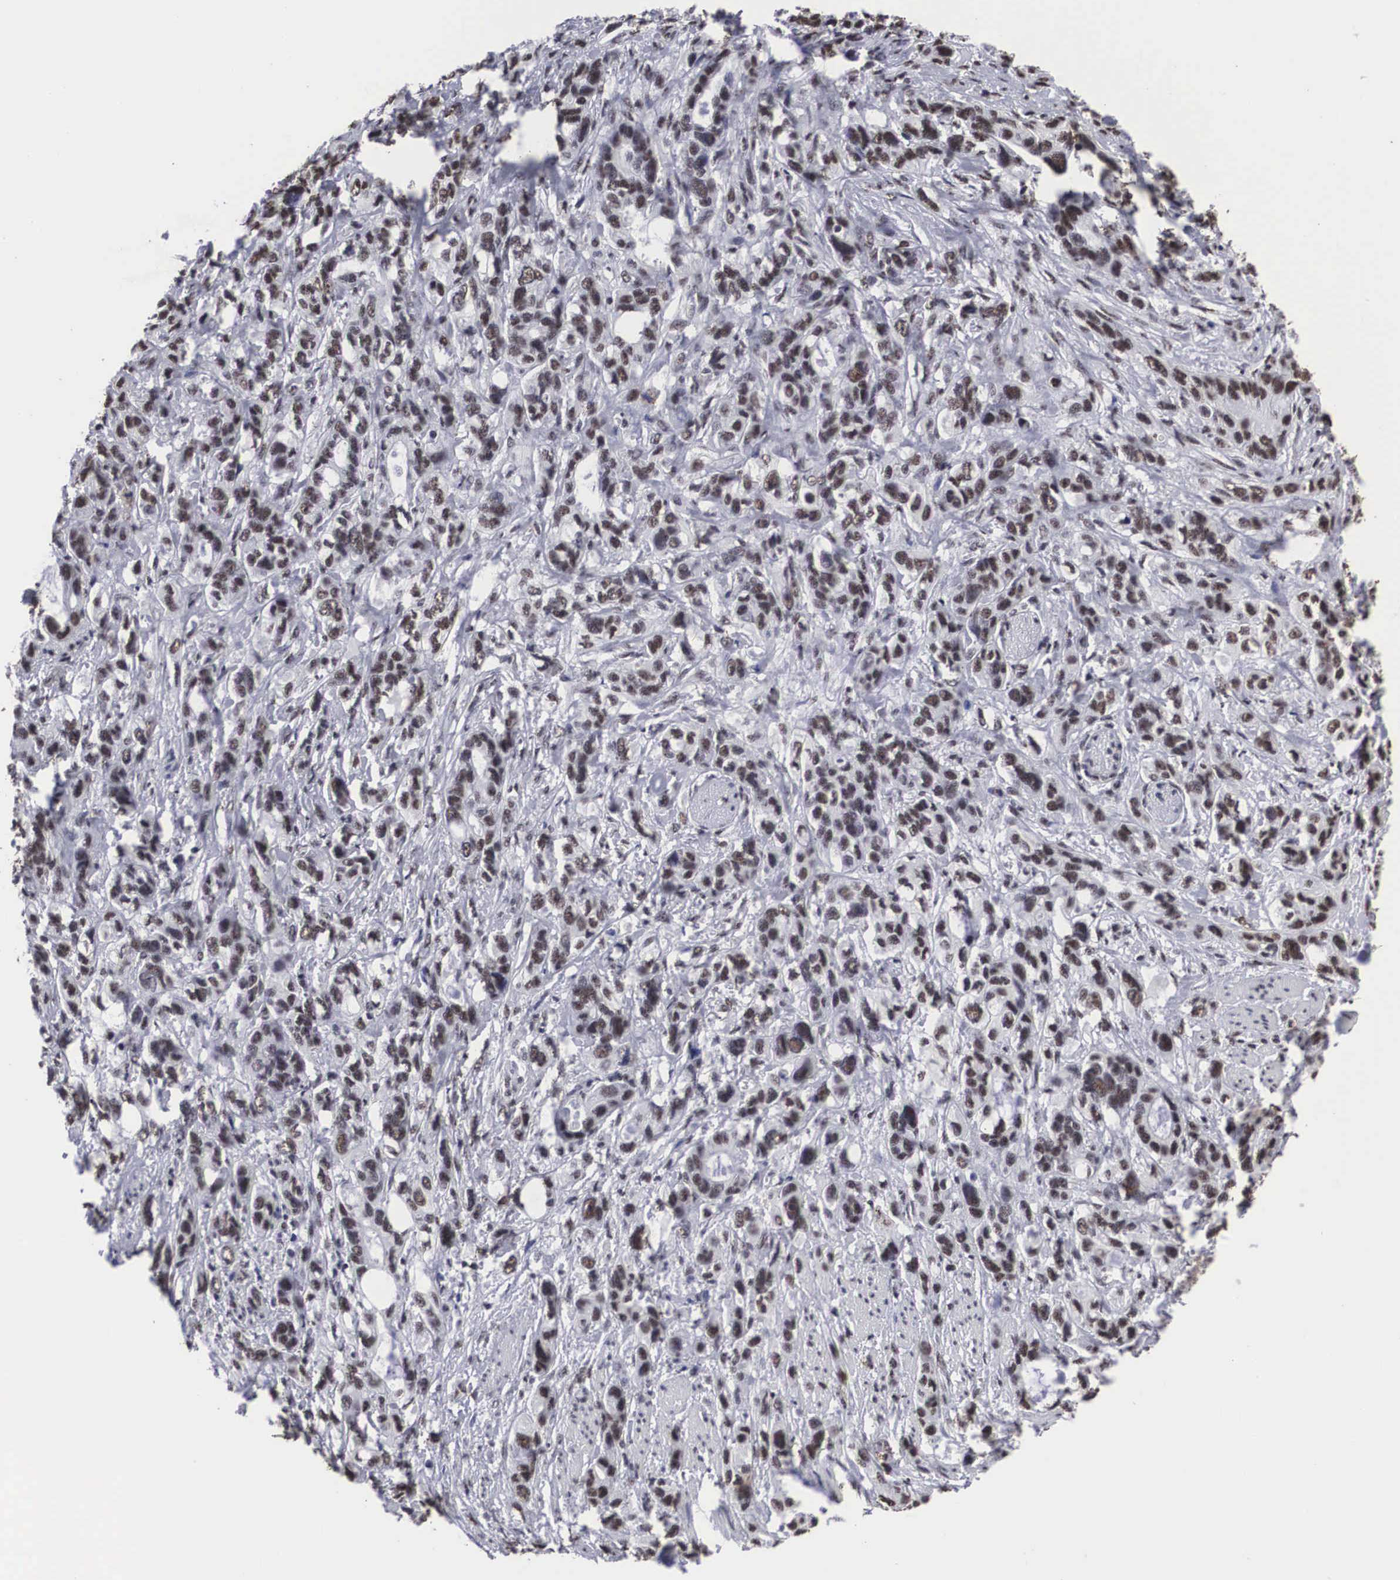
{"staining": {"intensity": "moderate", "quantity": ">75%", "location": "nuclear"}, "tissue": "stomach cancer", "cell_type": "Tumor cells", "image_type": "cancer", "snomed": [{"axis": "morphology", "description": "Adenocarcinoma, NOS"}, {"axis": "topography", "description": "Stomach, upper"}], "caption": "Brown immunohistochemical staining in stomach adenocarcinoma exhibits moderate nuclear staining in about >75% of tumor cells.", "gene": "ACIN1", "patient": {"sex": "male", "age": 47}}